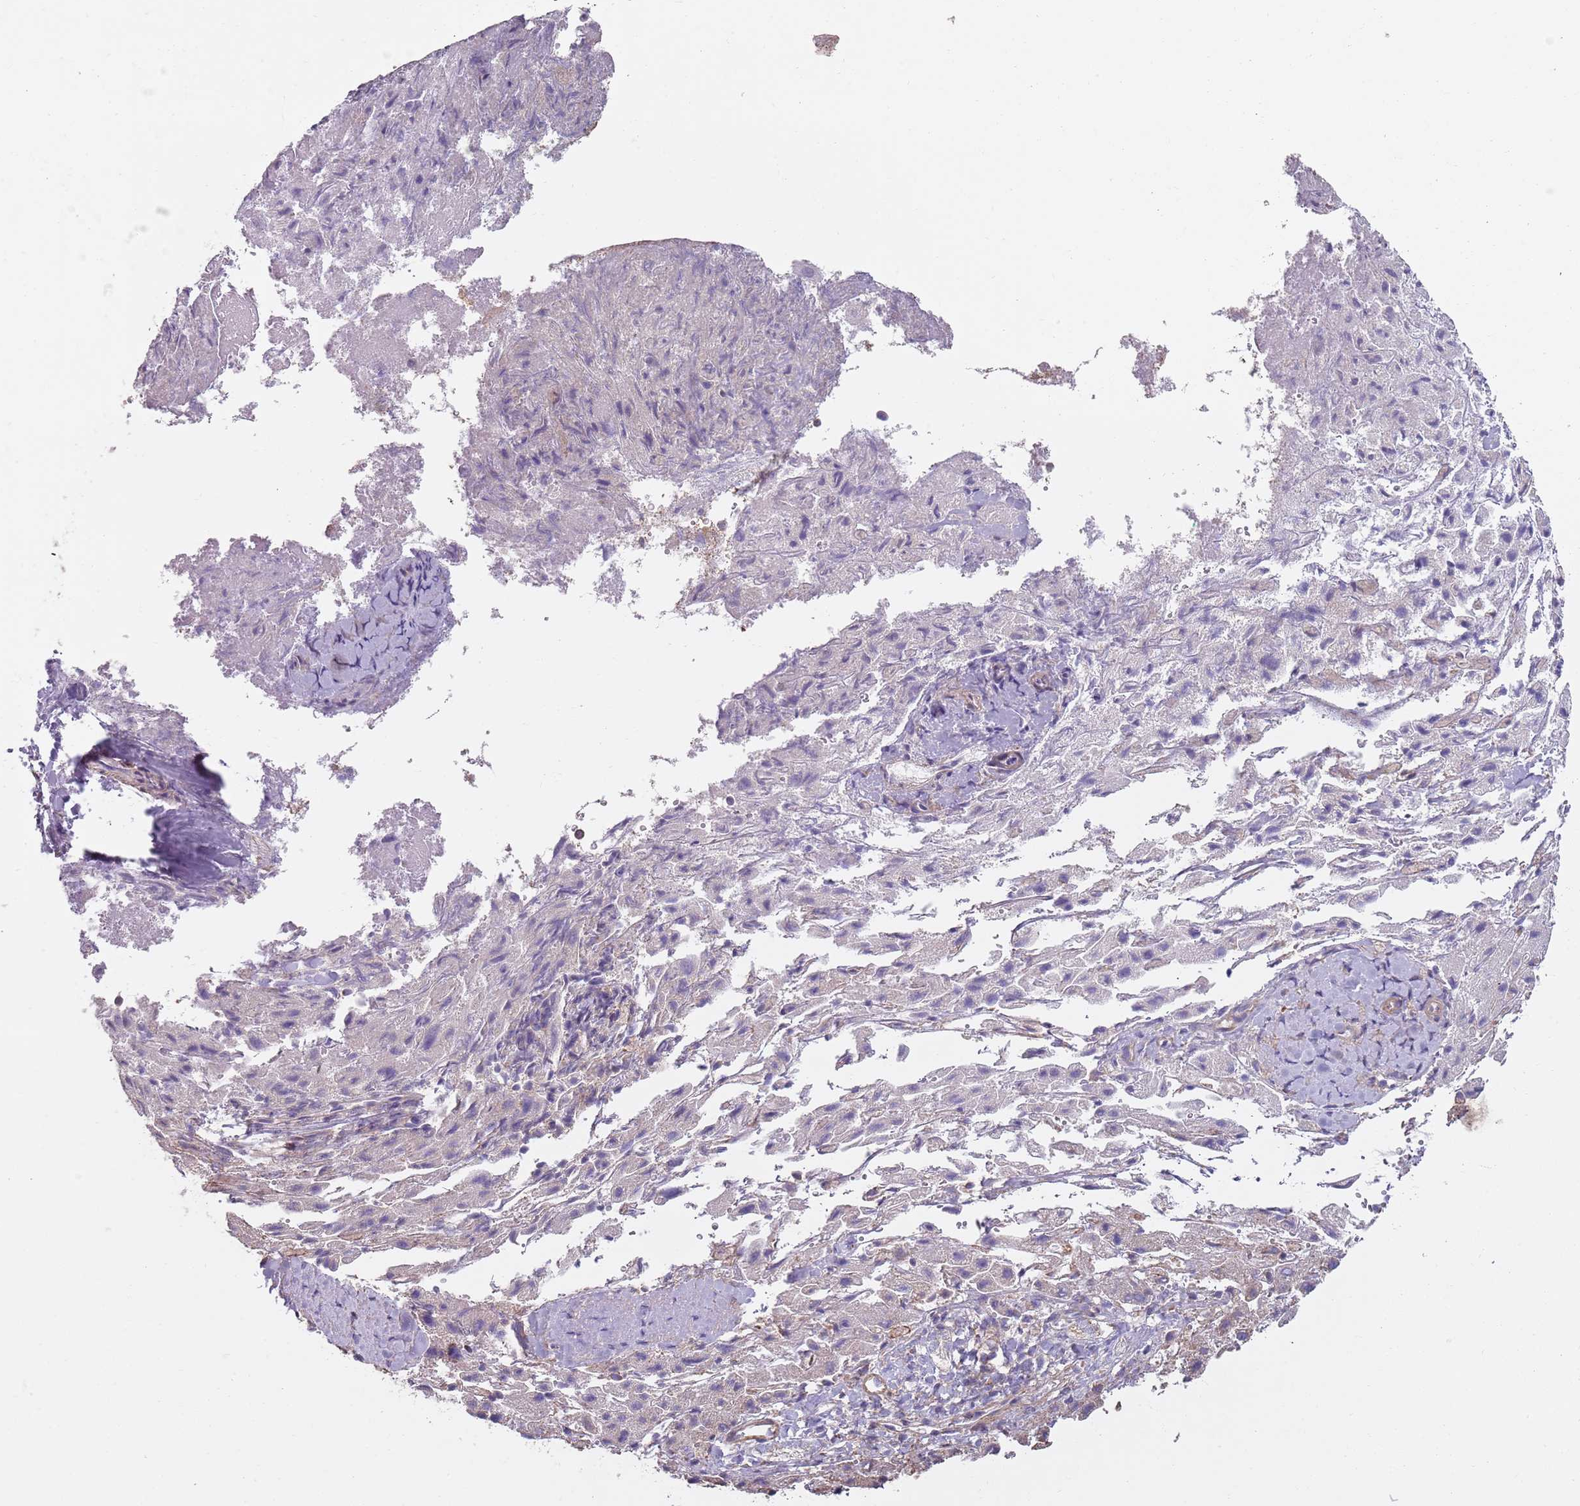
{"staining": {"intensity": "negative", "quantity": "none", "location": "none"}, "tissue": "liver cancer", "cell_type": "Tumor cells", "image_type": "cancer", "snomed": [{"axis": "morphology", "description": "Carcinoma, Hepatocellular, NOS"}, {"axis": "topography", "description": "Liver"}], "caption": "Tumor cells are negative for brown protein staining in liver cancer (hepatocellular carcinoma).", "gene": "GAS8", "patient": {"sex": "female", "age": 58}}